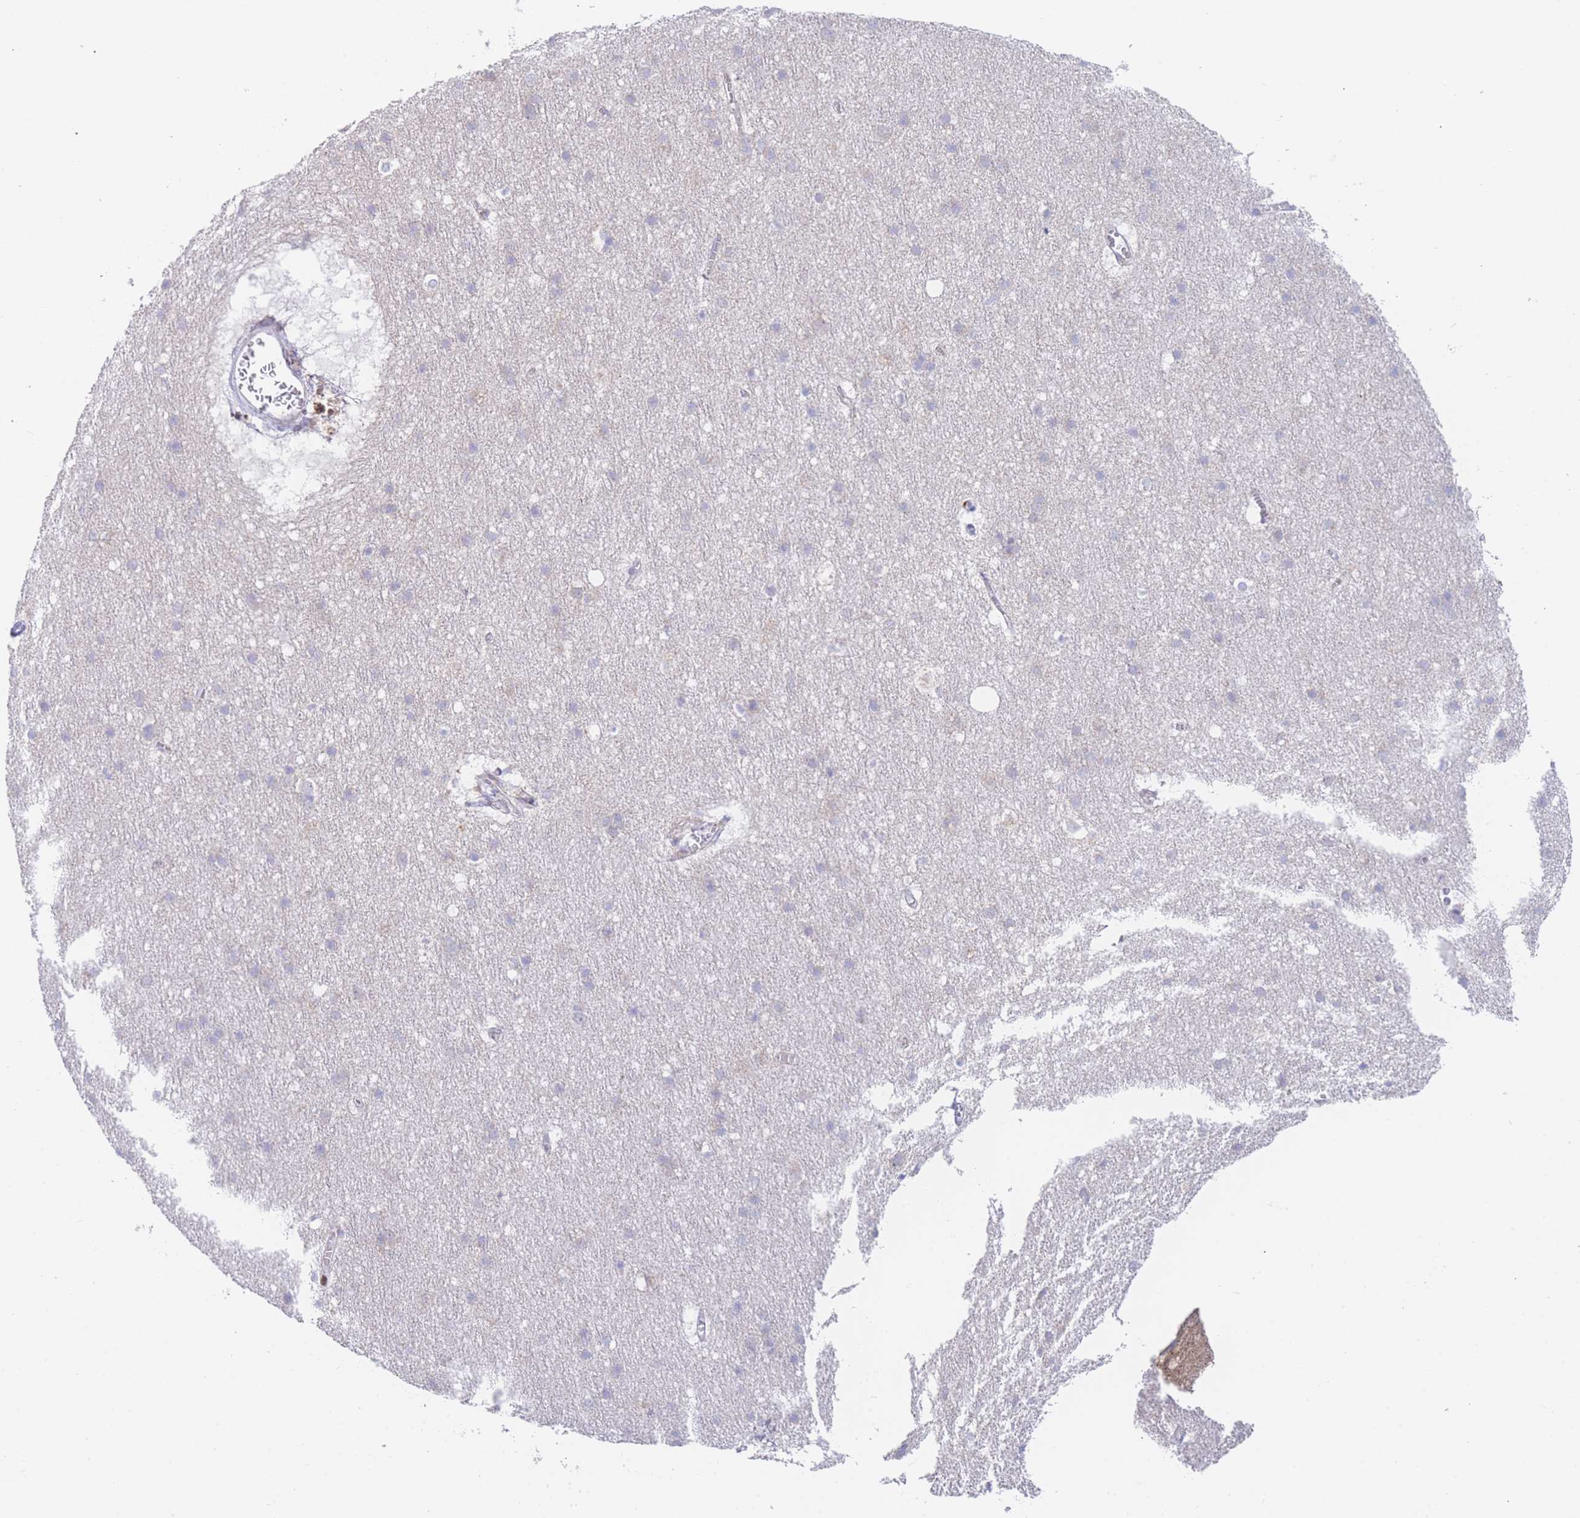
{"staining": {"intensity": "negative", "quantity": "none", "location": "none"}, "tissue": "cerebral cortex", "cell_type": "Endothelial cells", "image_type": "normal", "snomed": [{"axis": "morphology", "description": "Normal tissue, NOS"}, {"axis": "topography", "description": "Cerebral cortex"}], "caption": "Immunohistochemical staining of unremarkable human cerebral cortex shows no significant staining in endothelial cells. (Stains: DAB IHC with hematoxylin counter stain, Microscopy: brightfield microscopy at high magnification).", "gene": "GPAM", "patient": {"sex": "male", "age": 54}}